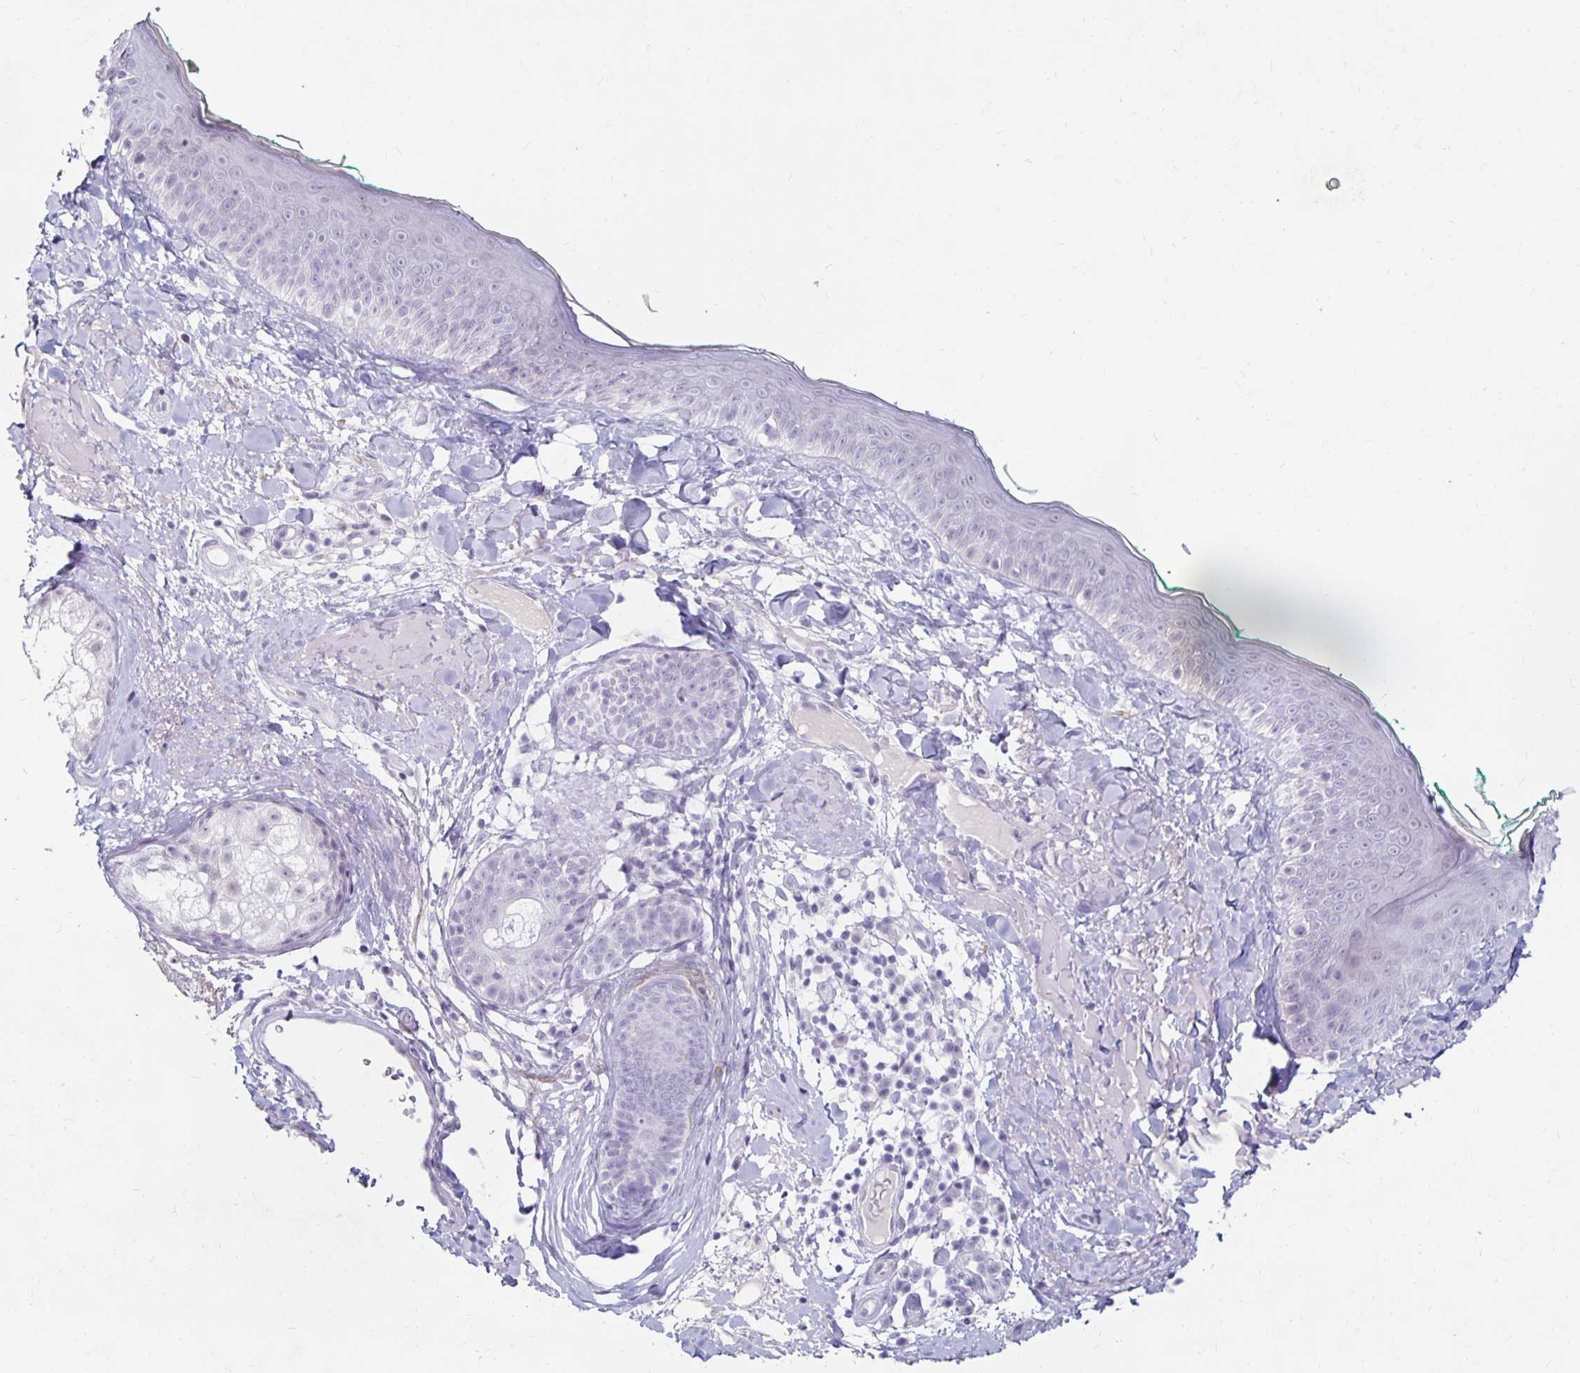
{"staining": {"intensity": "negative", "quantity": "none", "location": "none"}, "tissue": "skin", "cell_type": "Fibroblasts", "image_type": "normal", "snomed": [{"axis": "morphology", "description": "Normal tissue, NOS"}, {"axis": "topography", "description": "Skin"}], "caption": "Immunohistochemistry of unremarkable skin exhibits no positivity in fibroblasts. (Immunohistochemistry (ihc), brightfield microscopy, high magnification).", "gene": "KCNQ2", "patient": {"sex": "male", "age": 73}}